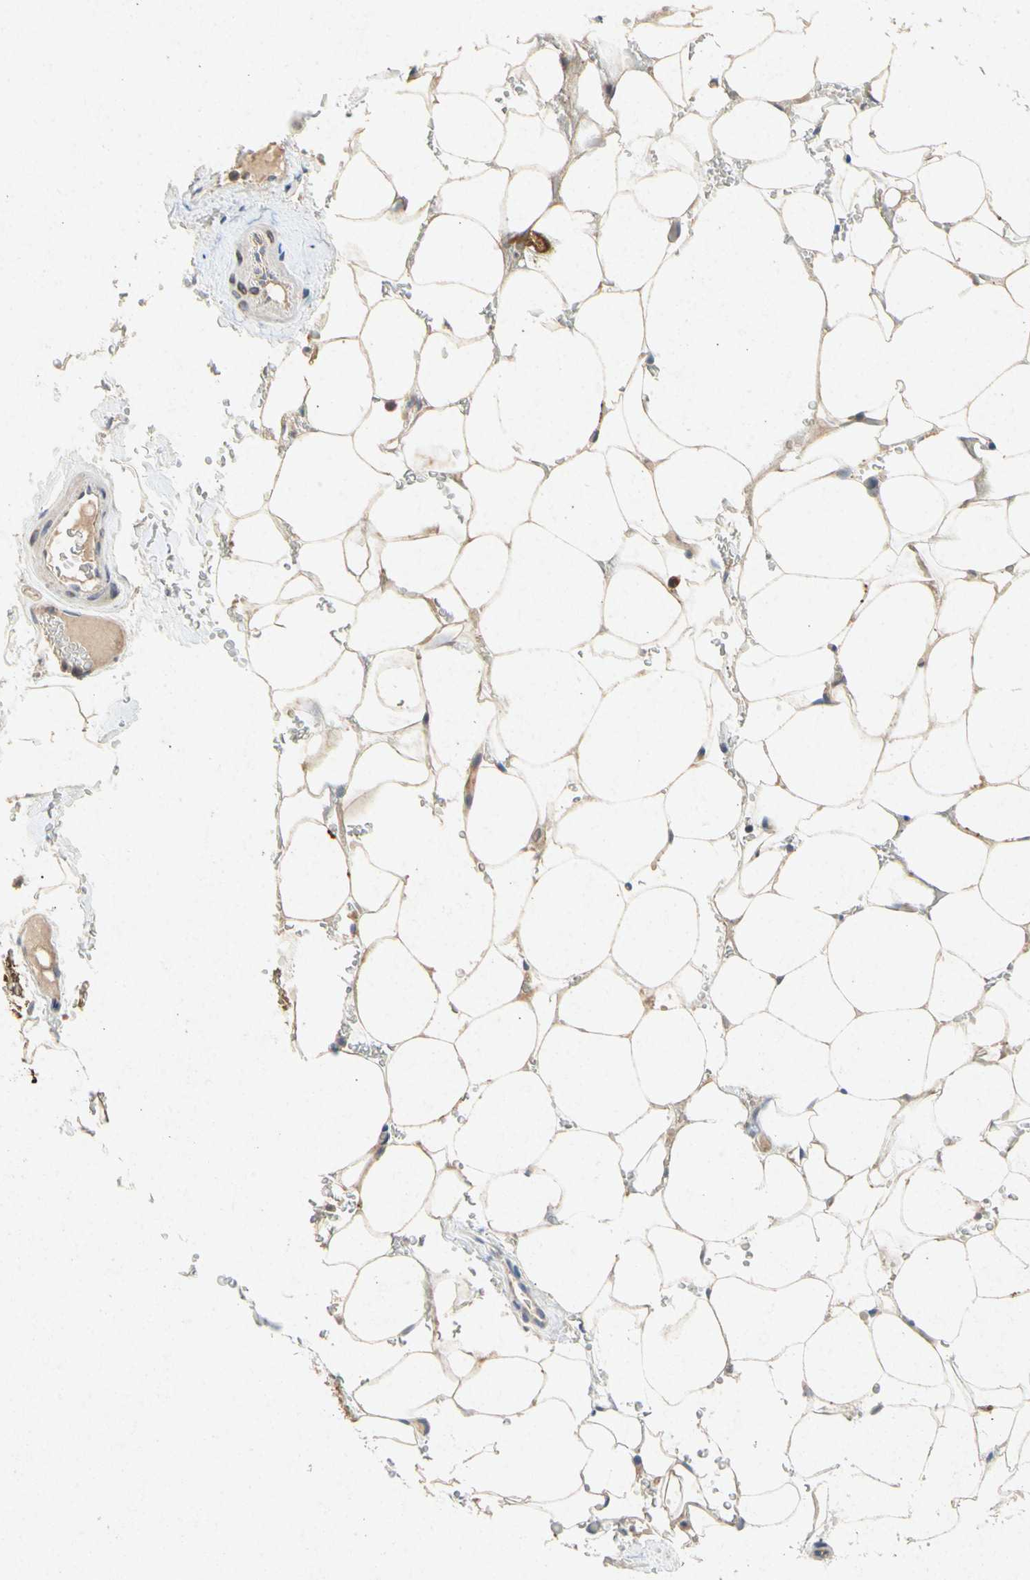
{"staining": {"intensity": "weak", "quantity": ">75%", "location": "cytoplasmic/membranous"}, "tissue": "adipose tissue", "cell_type": "Adipocytes", "image_type": "normal", "snomed": [{"axis": "morphology", "description": "Normal tissue, NOS"}, {"axis": "topography", "description": "Peripheral nerve tissue"}], "caption": "Weak cytoplasmic/membranous positivity is present in approximately >75% of adipocytes in unremarkable adipose tissue. (IHC, brightfield microscopy, high magnification).", "gene": "RPS6KA1", "patient": {"sex": "male", "age": 70}}